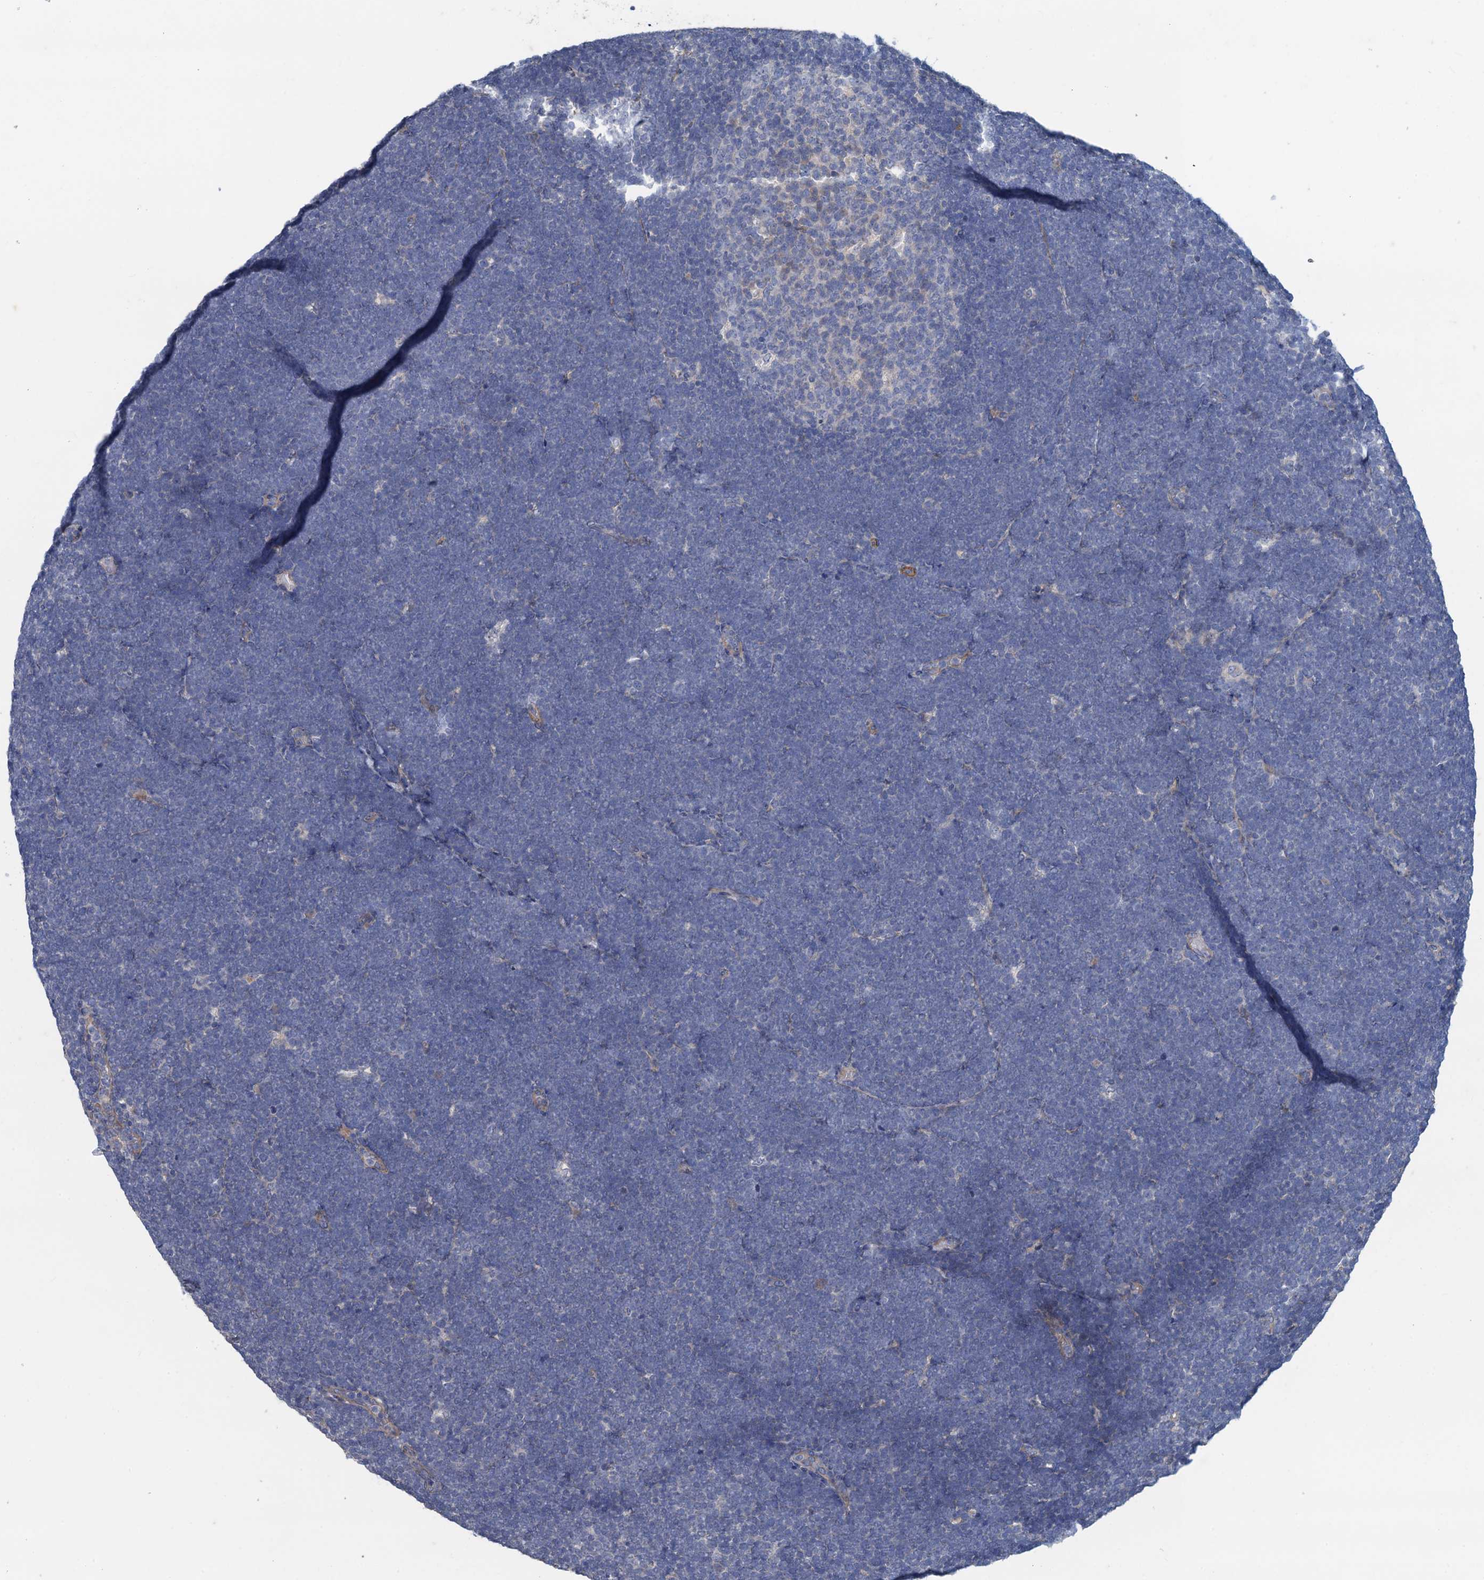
{"staining": {"intensity": "negative", "quantity": "none", "location": "none"}, "tissue": "lymphoma", "cell_type": "Tumor cells", "image_type": "cancer", "snomed": [{"axis": "morphology", "description": "Malignant lymphoma, non-Hodgkin's type, High grade"}, {"axis": "topography", "description": "Lymph node"}], "caption": "Malignant lymphoma, non-Hodgkin's type (high-grade) was stained to show a protein in brown. There is no significant expression in tumor cells. (Stains: DAB immunohistochemistry (IHC) with hematoxylin counter stain, Microscopy: brightfield microscopy at high magnification).", "gene": "SMCO3", "patient": {"sex": "male", "age": 13}}